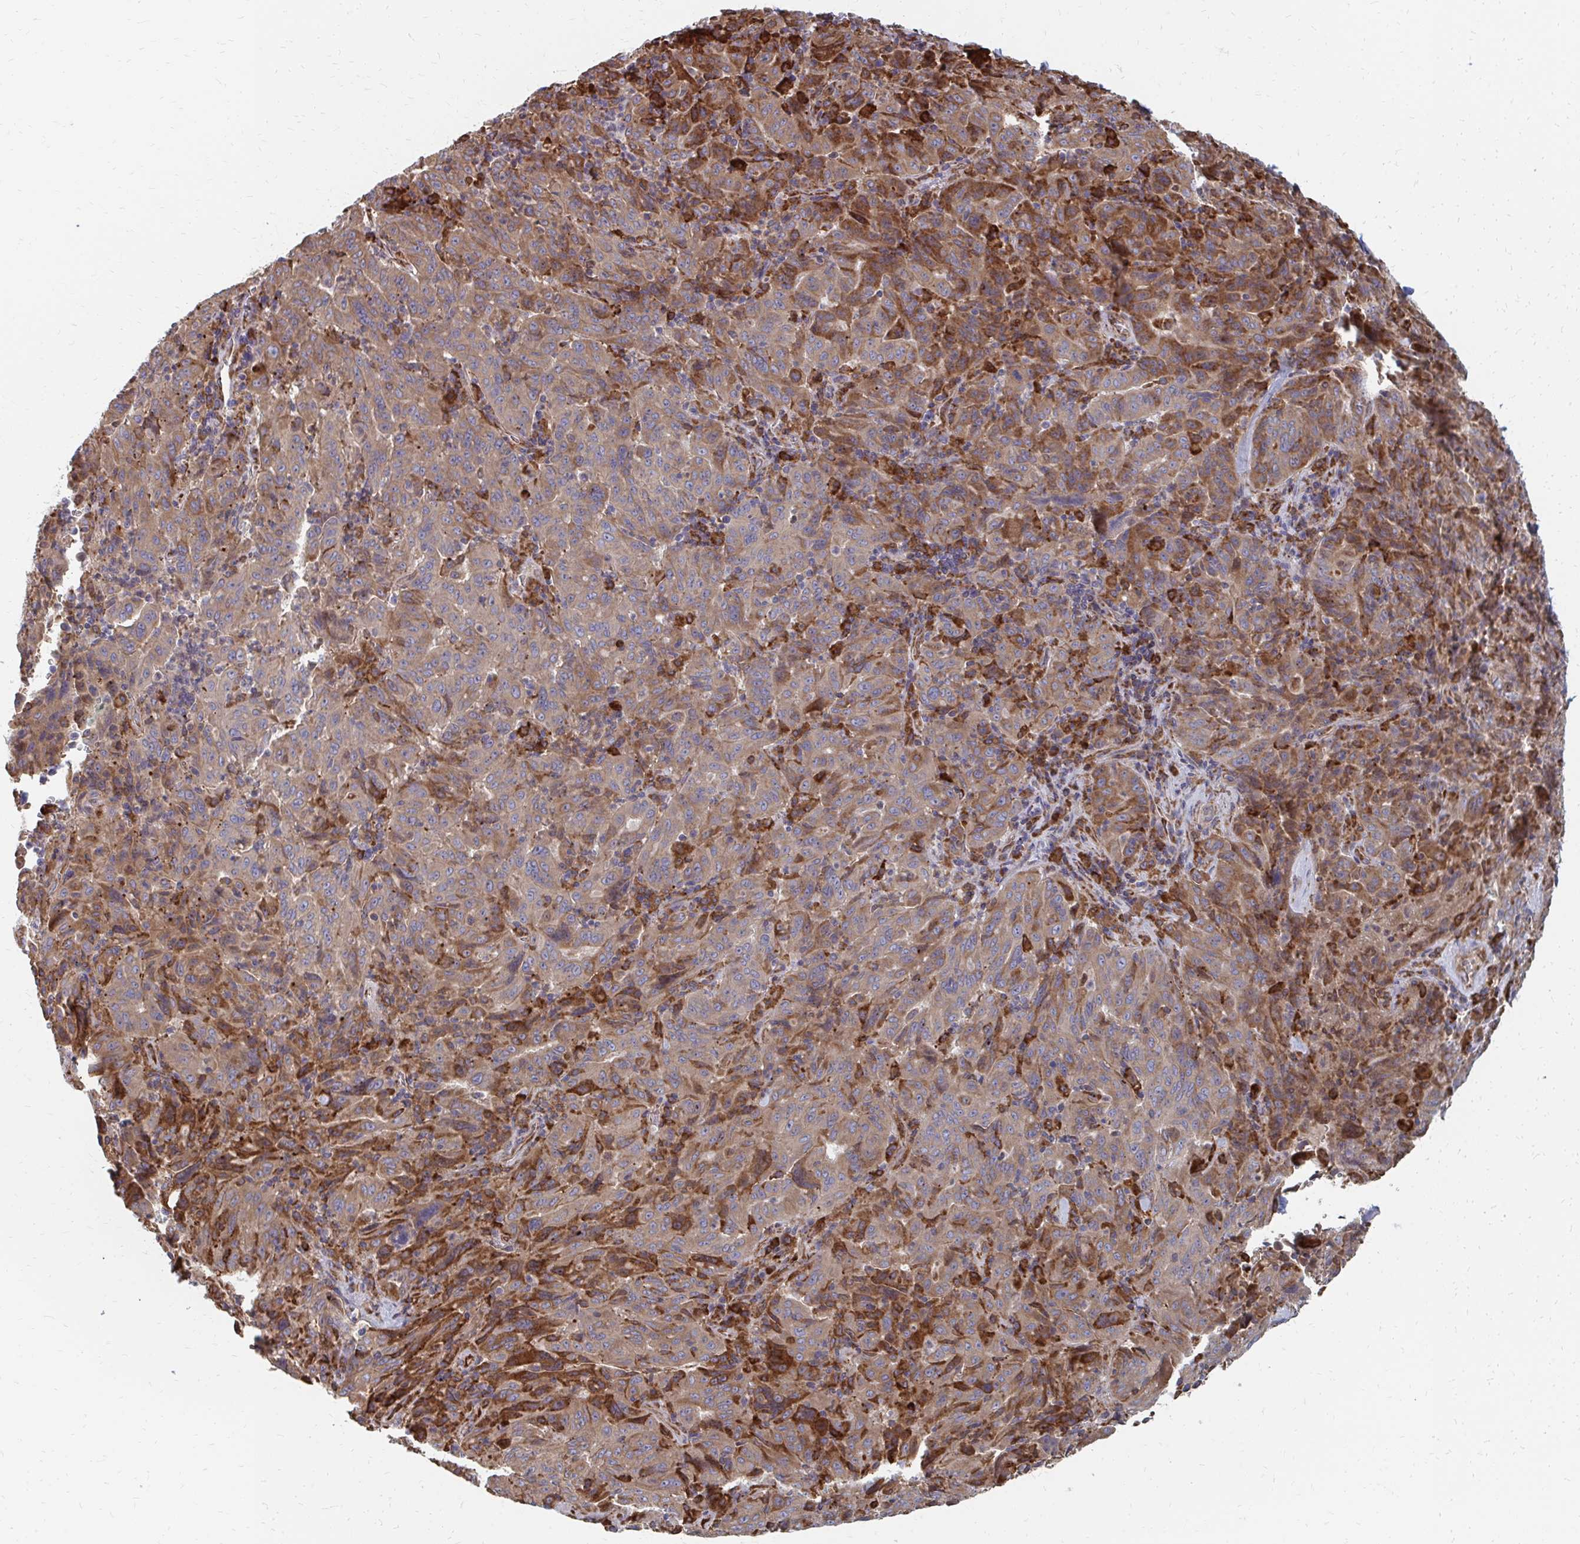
{"staining": {"intensity": "moderate", "quantity": ">75%", "location": "cytoplasmic/membranous"}, "tissue": "pancreatic cancer", "cell_type": "Tumor cells", "image_type": "cancer", "snomed": [{"axis": "morphology", "description": "Adenocarcinoma, NOS"}, {"axis": "topography", "description": "Pancreas"}], "caption": "Human pancreatic adenocarcinoma stained for a protein (brown) reveals moderate cytoplasmic/membranous positive staining in approximately >75% of tumor cells.", "gene": "PPP1R13L", "patient": {"sex": "male", "age": 63}}